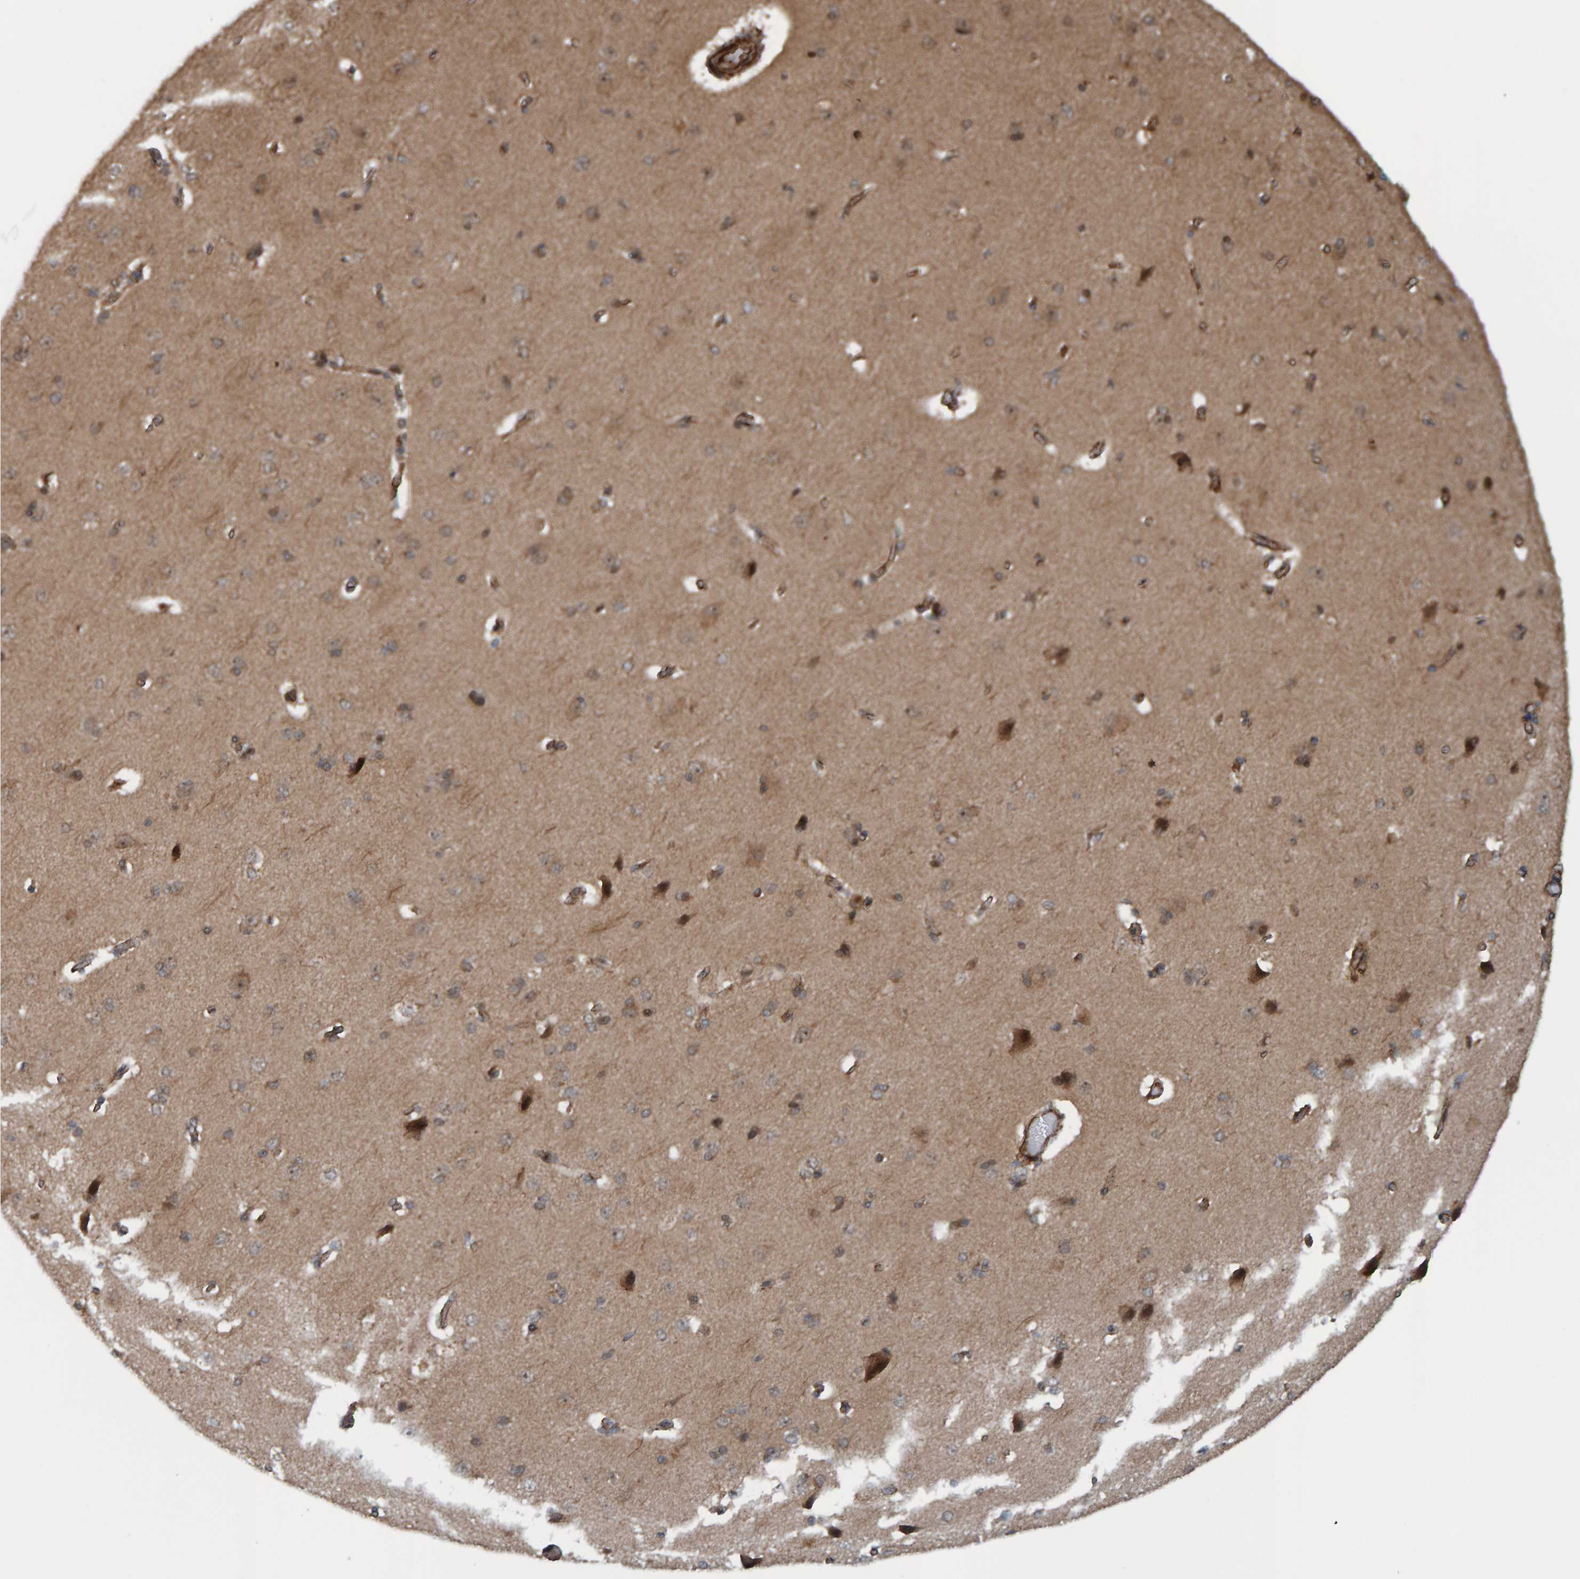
{"staining": {"intensity": "moderate", "quantity": ">75%", "location": "cytoplasmic/membranous"}, "tissue": "cerebral cortex", "cell_type": "Endothelial cells", "image_type": "normal", "snomed": [{"axis": "morphology", "description": "Normal tissue, NOS"}, {"axis": "topography", "description": "Cerebral cortex"}], "caption": "Immunohistochemistry (IHC) staining of unremarkable cerebral cortex, which demonstrates medium levels of moderate cytoplasmic/membranous expression in about >75% of endothelial cells indicating moderate cytoplasmic/membranous protein positivity. The staining was performed using DAB (3,3'-diaminobenzidine) (brown) for protein detection and nuclei were counterstained in hematoxylin (blue).", "gene": "CUEDC1", "patient": {"sex": "male", "age": 62}}